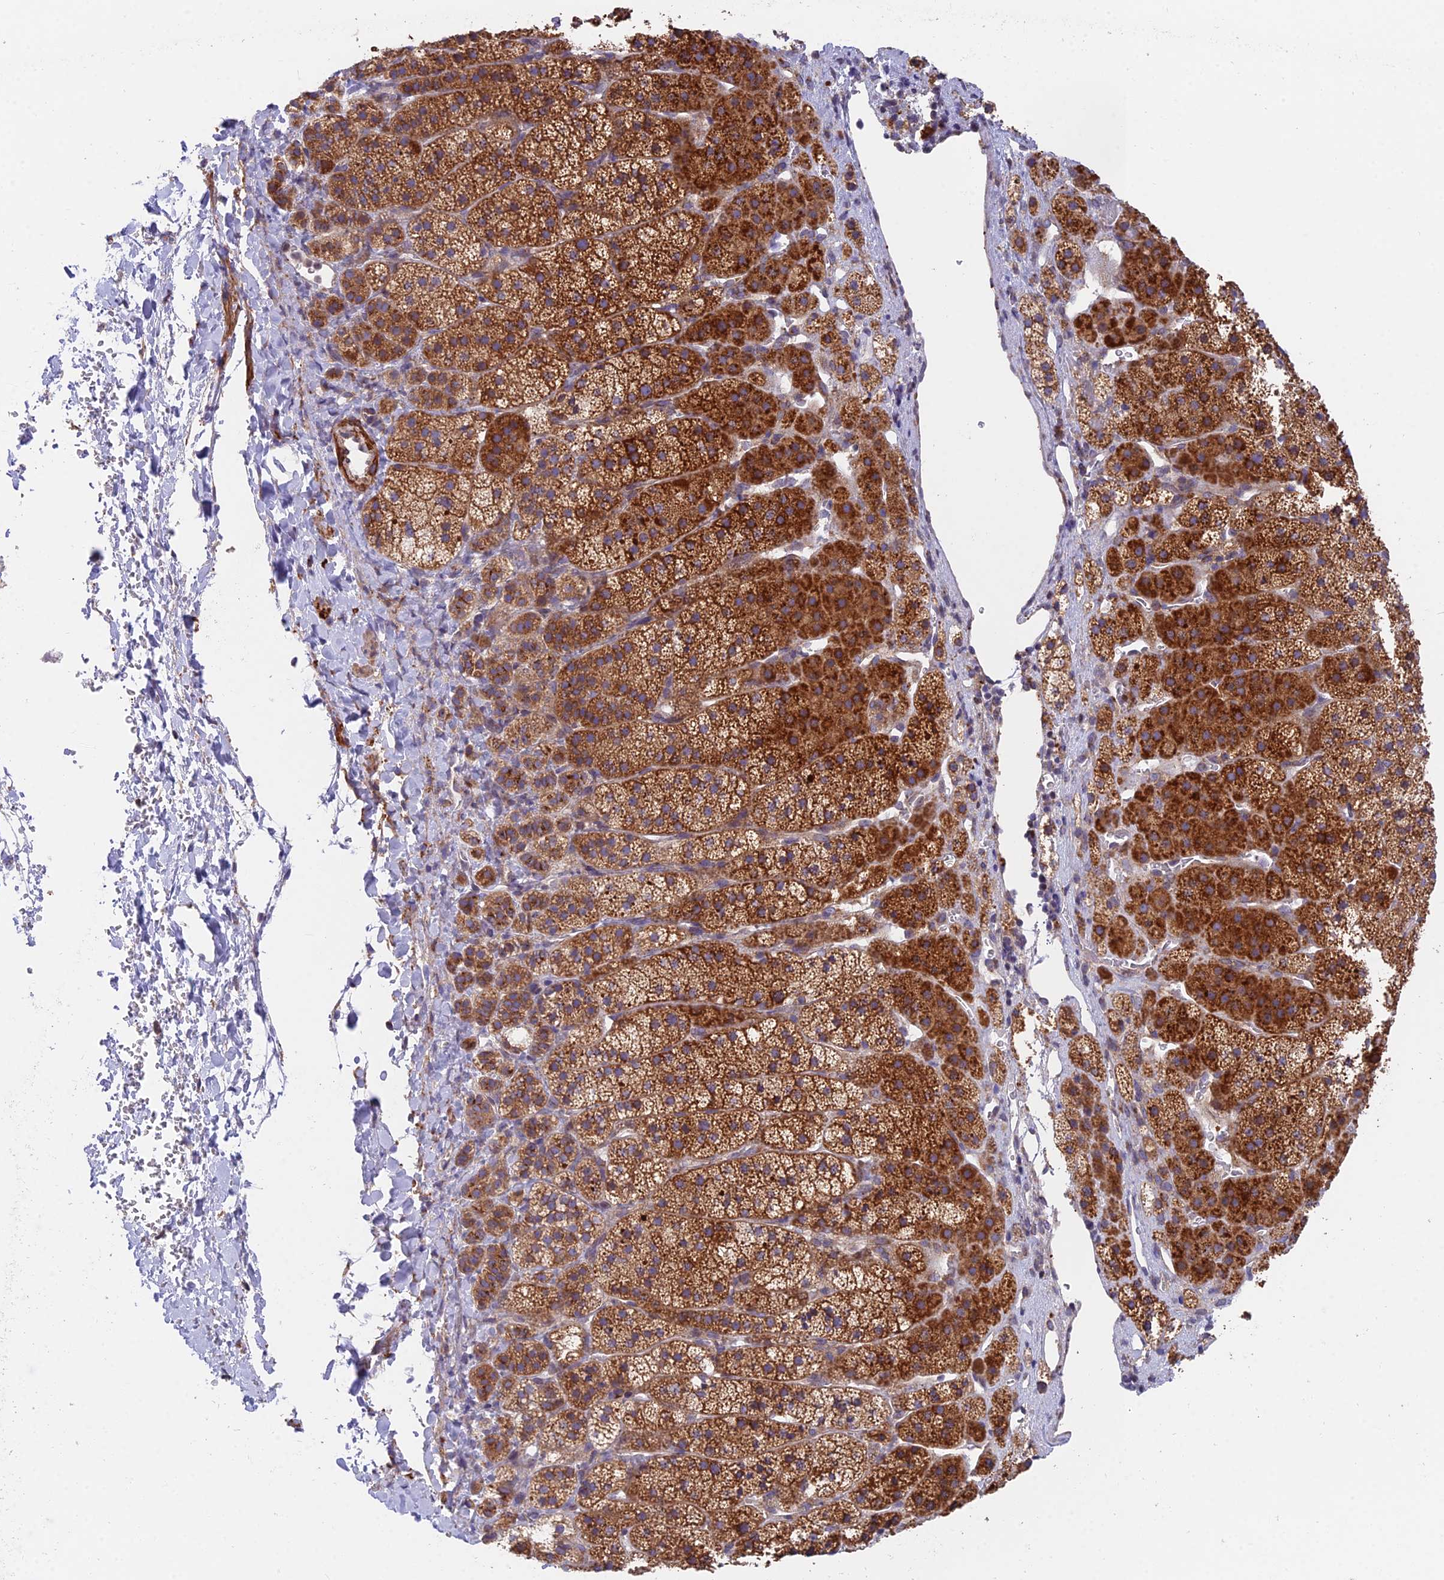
{"staining": {"intensity": "strong", "quantity": ">75%", "location": "cytoplasmic/membranous"}, "tissue": "adrenal gland", "cell_type": "Glandular cells", "image_type": "normal", "snomed": [{"axis": "morphology", "description": "Normal tissue, NOS"}, {"axis": "topography", "description": "Adrenal gland"}], "caption": "IHC (DAB) staining of normal adrenal gland exhibits strong cytoplasmic/membranous protein expression in about >75% of glandular cells.", "gene": "TBC1D20", "patient": {"sex": "female", "age": 44}}